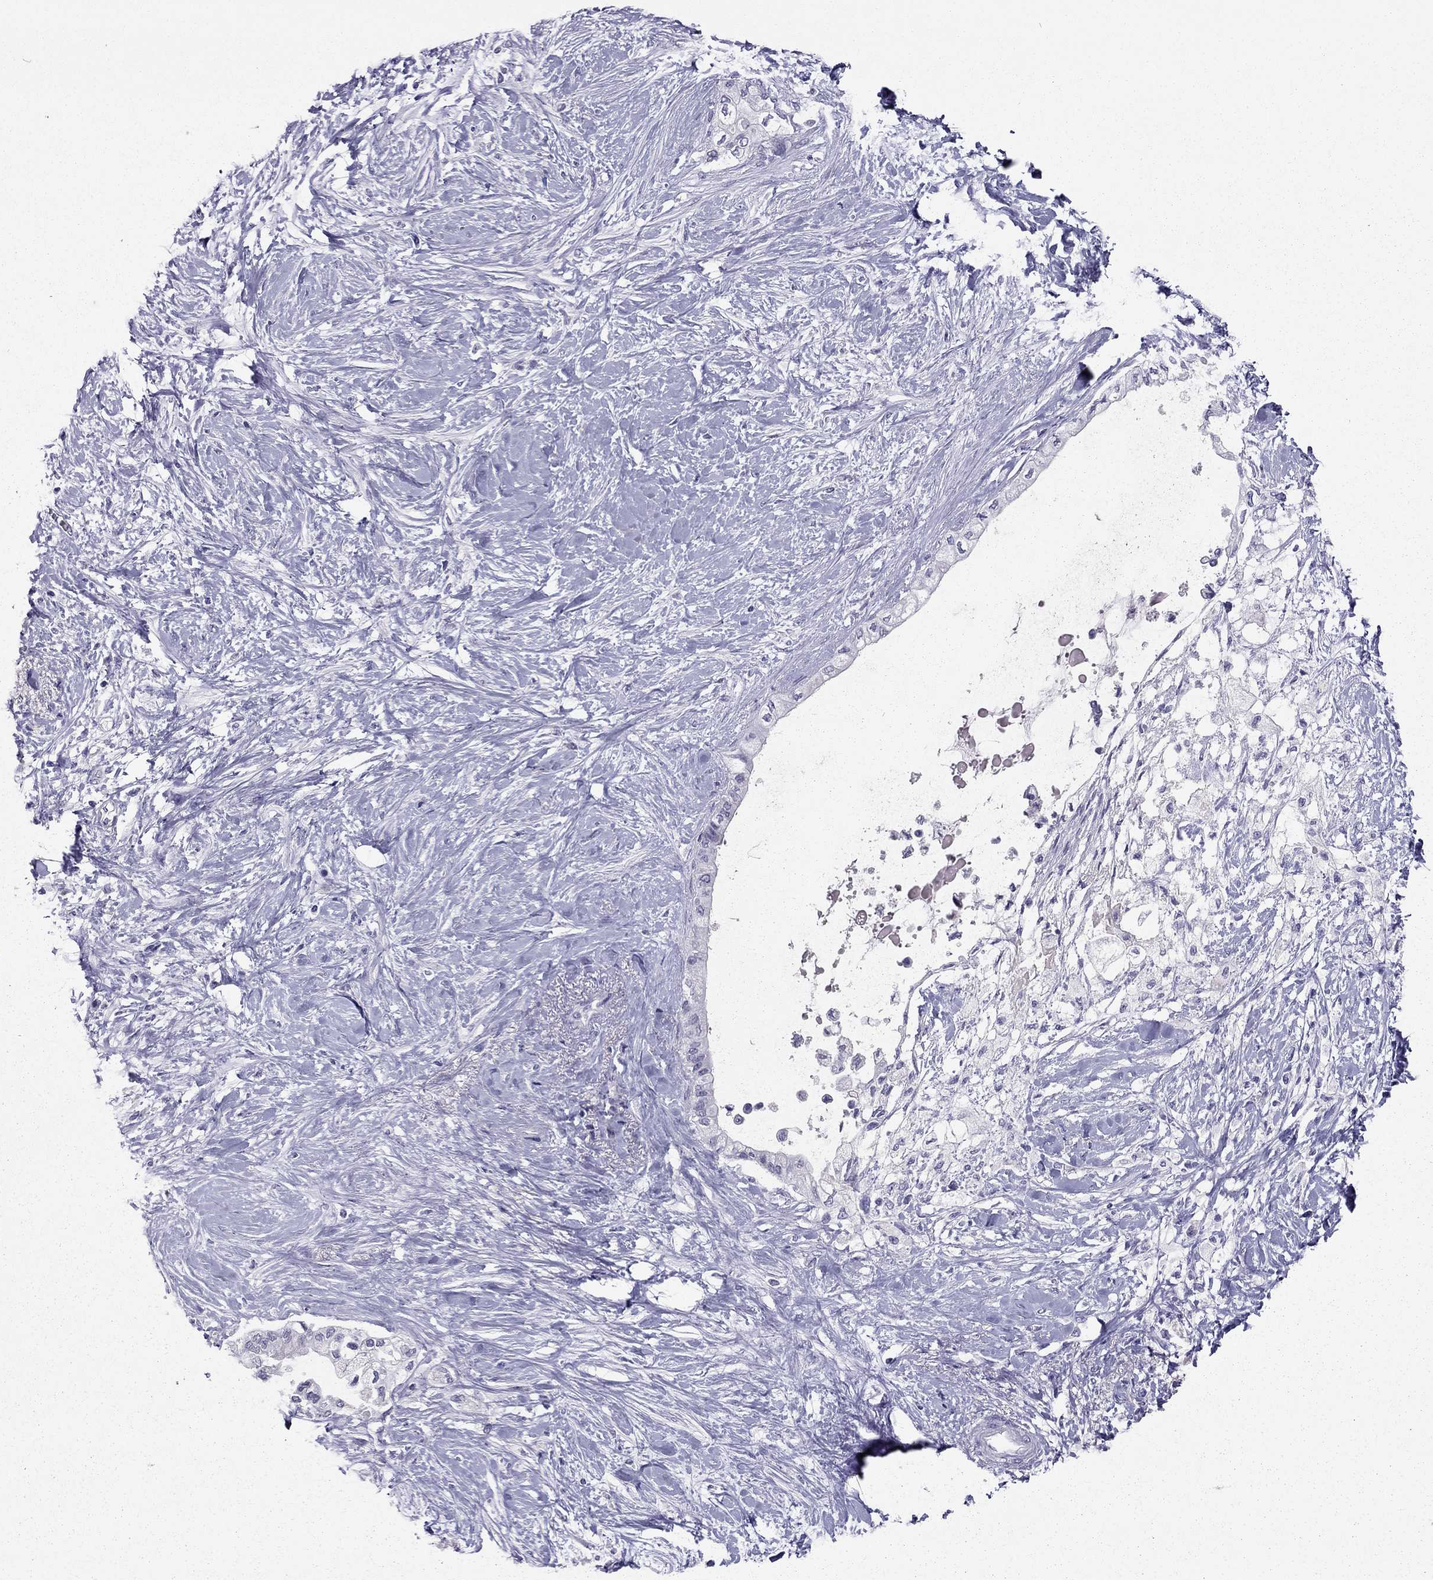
{"staining": {"intensity": "negative", "quantity": "none", "location": "none"}, "tissue": "pancreatic cancer", "cell_type": "Tumor cells", "image_type": "cancer", "snomed": [{"axis": "morphology", "description": "Normal tissue, NOS"}, {"axis": "morphology", "description": "Adenocarcinoma, NOS"}, {"axis": "topography", "description": "Pancreas"}, {"axis": "topography", "description": "Duodenum"}], "caption": "The histopathology image shows no significant positivity in tumor cells of pancreatic adenocarcinoma.", "gene": "RHO", "patient": {"sex": "female", "age": 60}}